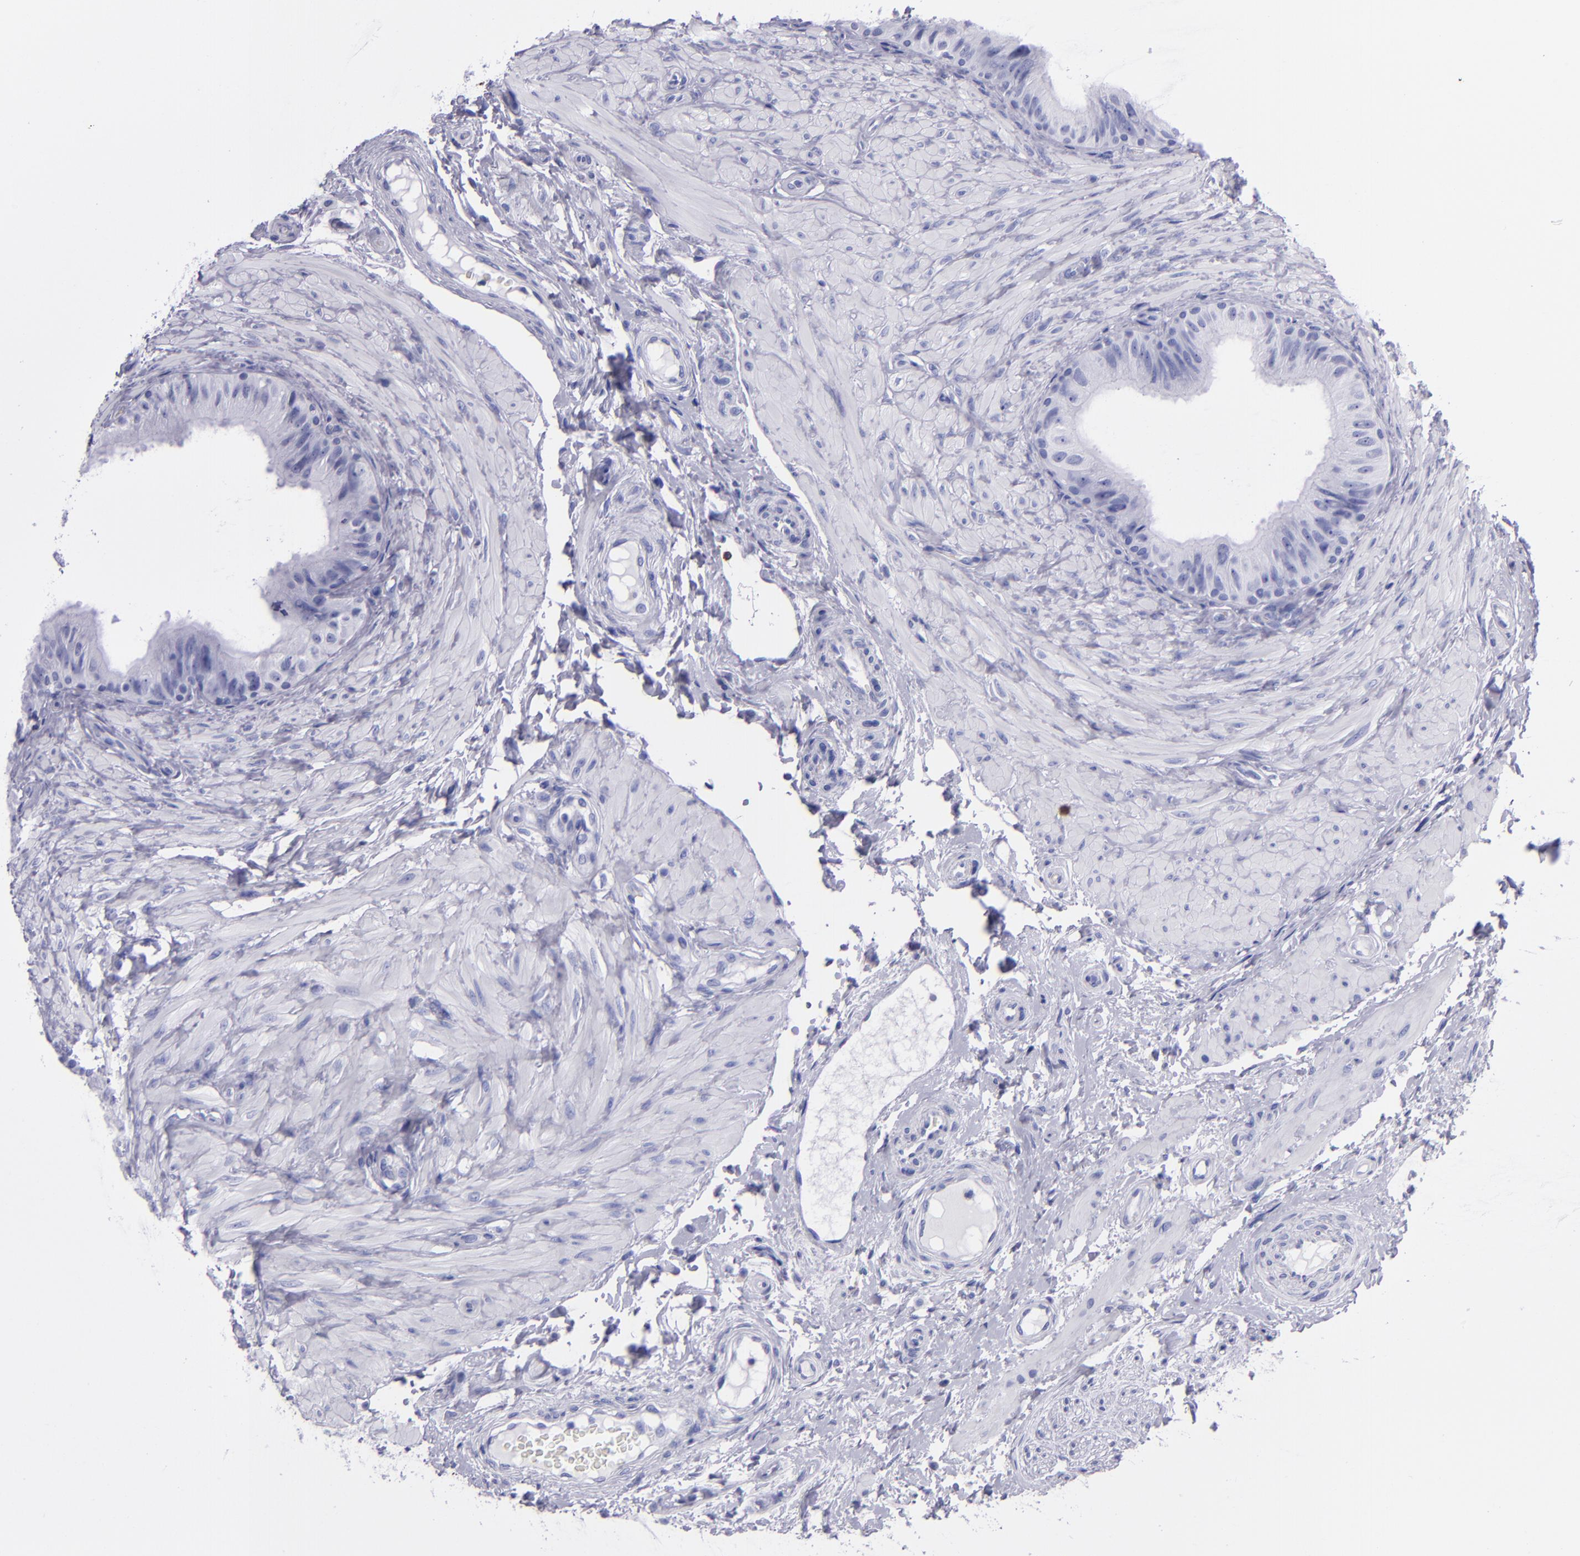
{"staining": {"intensity": "negative", "quantity": "none", "location": "none"}, "tissue": "epididymis", "cell_type": "Glandular cells", "image_type": "normal", "snomed": [{"axis": "morphology", "description": "Normal tissue, NOS"}, {"axis": "topography", "description": "Epididymis"}], "caption": "DAB (3,3'-diaminobenzidine) immunohistochemical staining of unremarkable epididymis exhibits no significant positivity in glandular cells.", "gene": "CR1", "patient": {"sex": "male", "age": 68}}